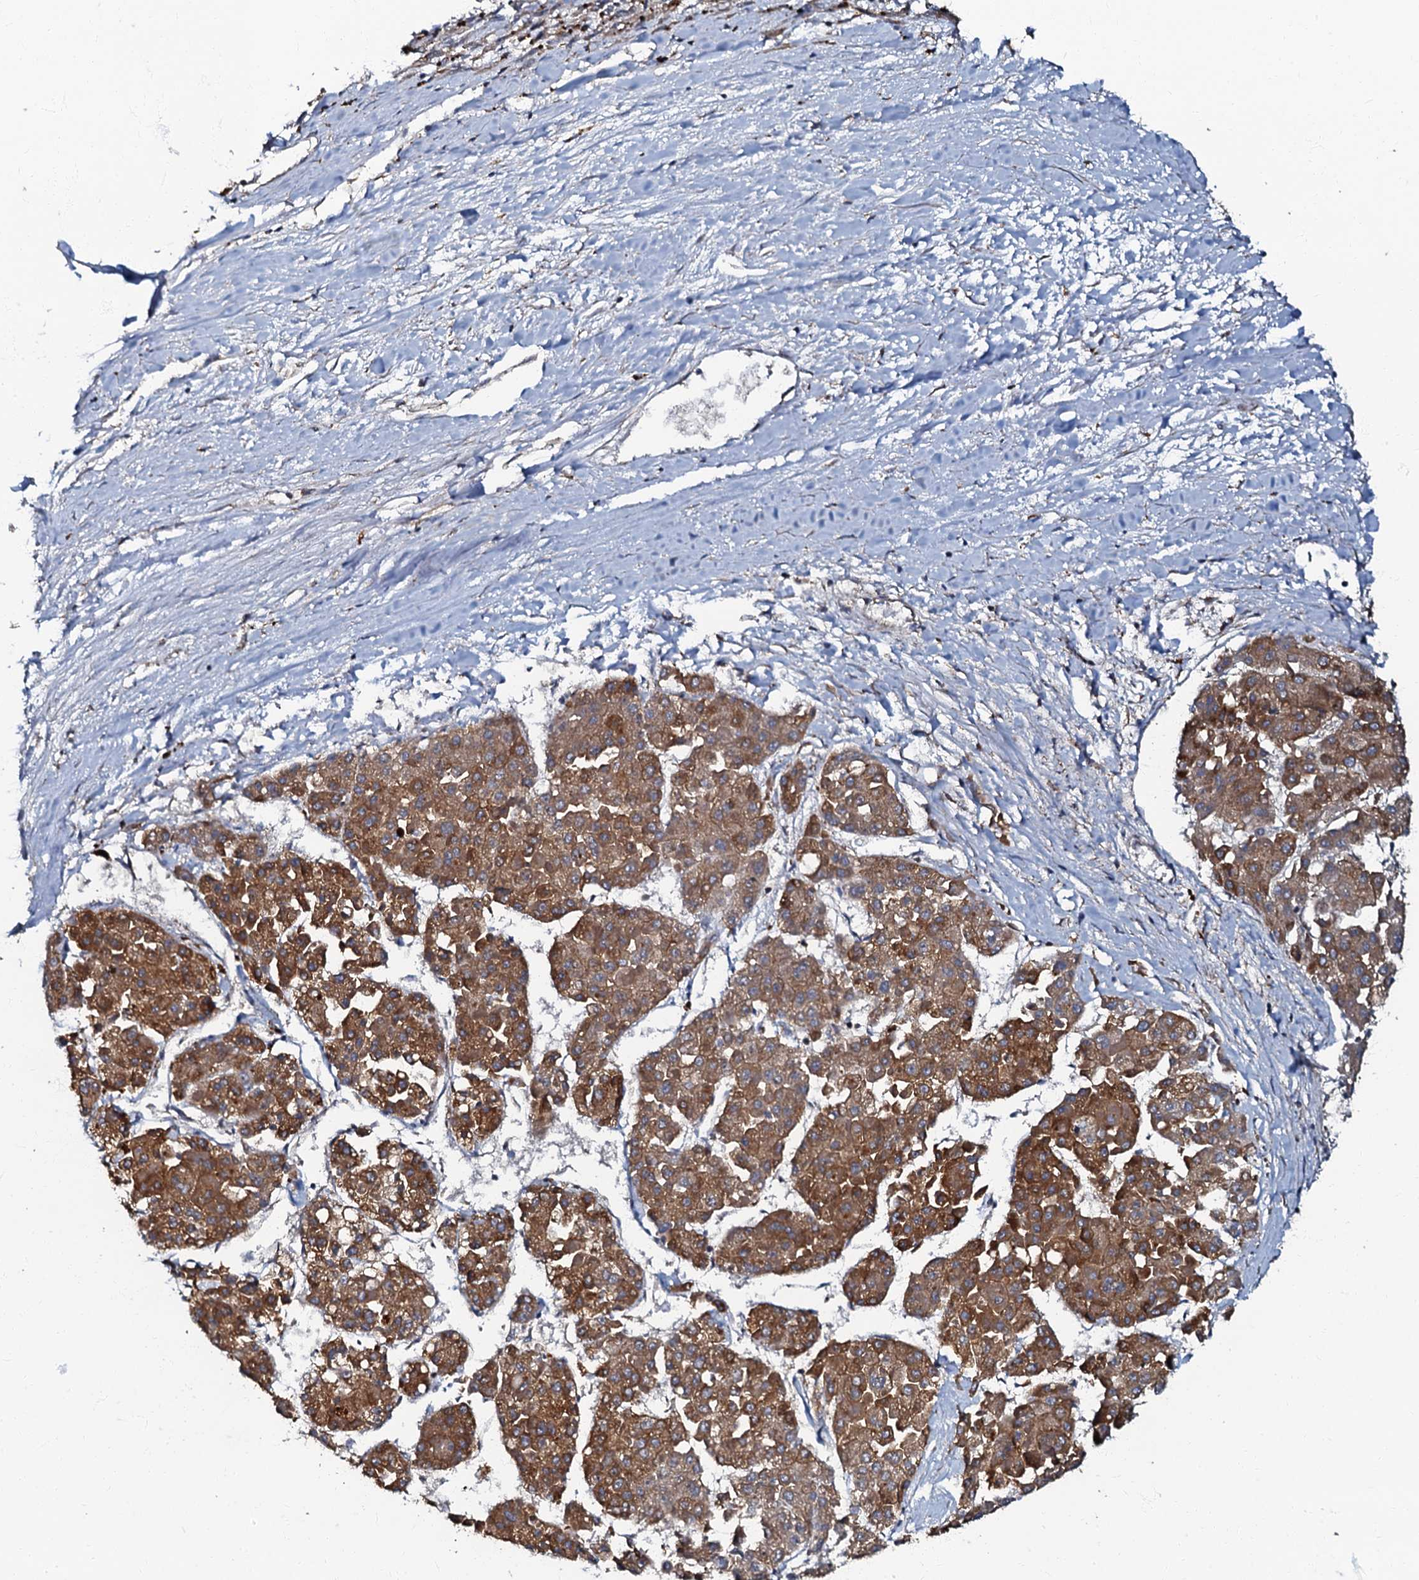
{"staining": {"intensity": "moderate", "quantity": ">75%", "location": "cytoplasmic/membranous"}, "tissue": "liver cancer", "cell_type": "Tumor cells", "image_type": "cancer", "snomed": [{"axis": "morphology", "description": "Carcinoma, Hepatocellular, NOS"}, {"axis": "topography", "description": "Liver"}], "caption": "Liver cancer (hepatocellular carcinoma) tissue shows moderate cytoplasmic/membranous positivity in about >75% of tumor cells, visualized by immunohistochemistry.", "gene": "NDUFA12", "patient": {"sex": "female", "age": 73}}